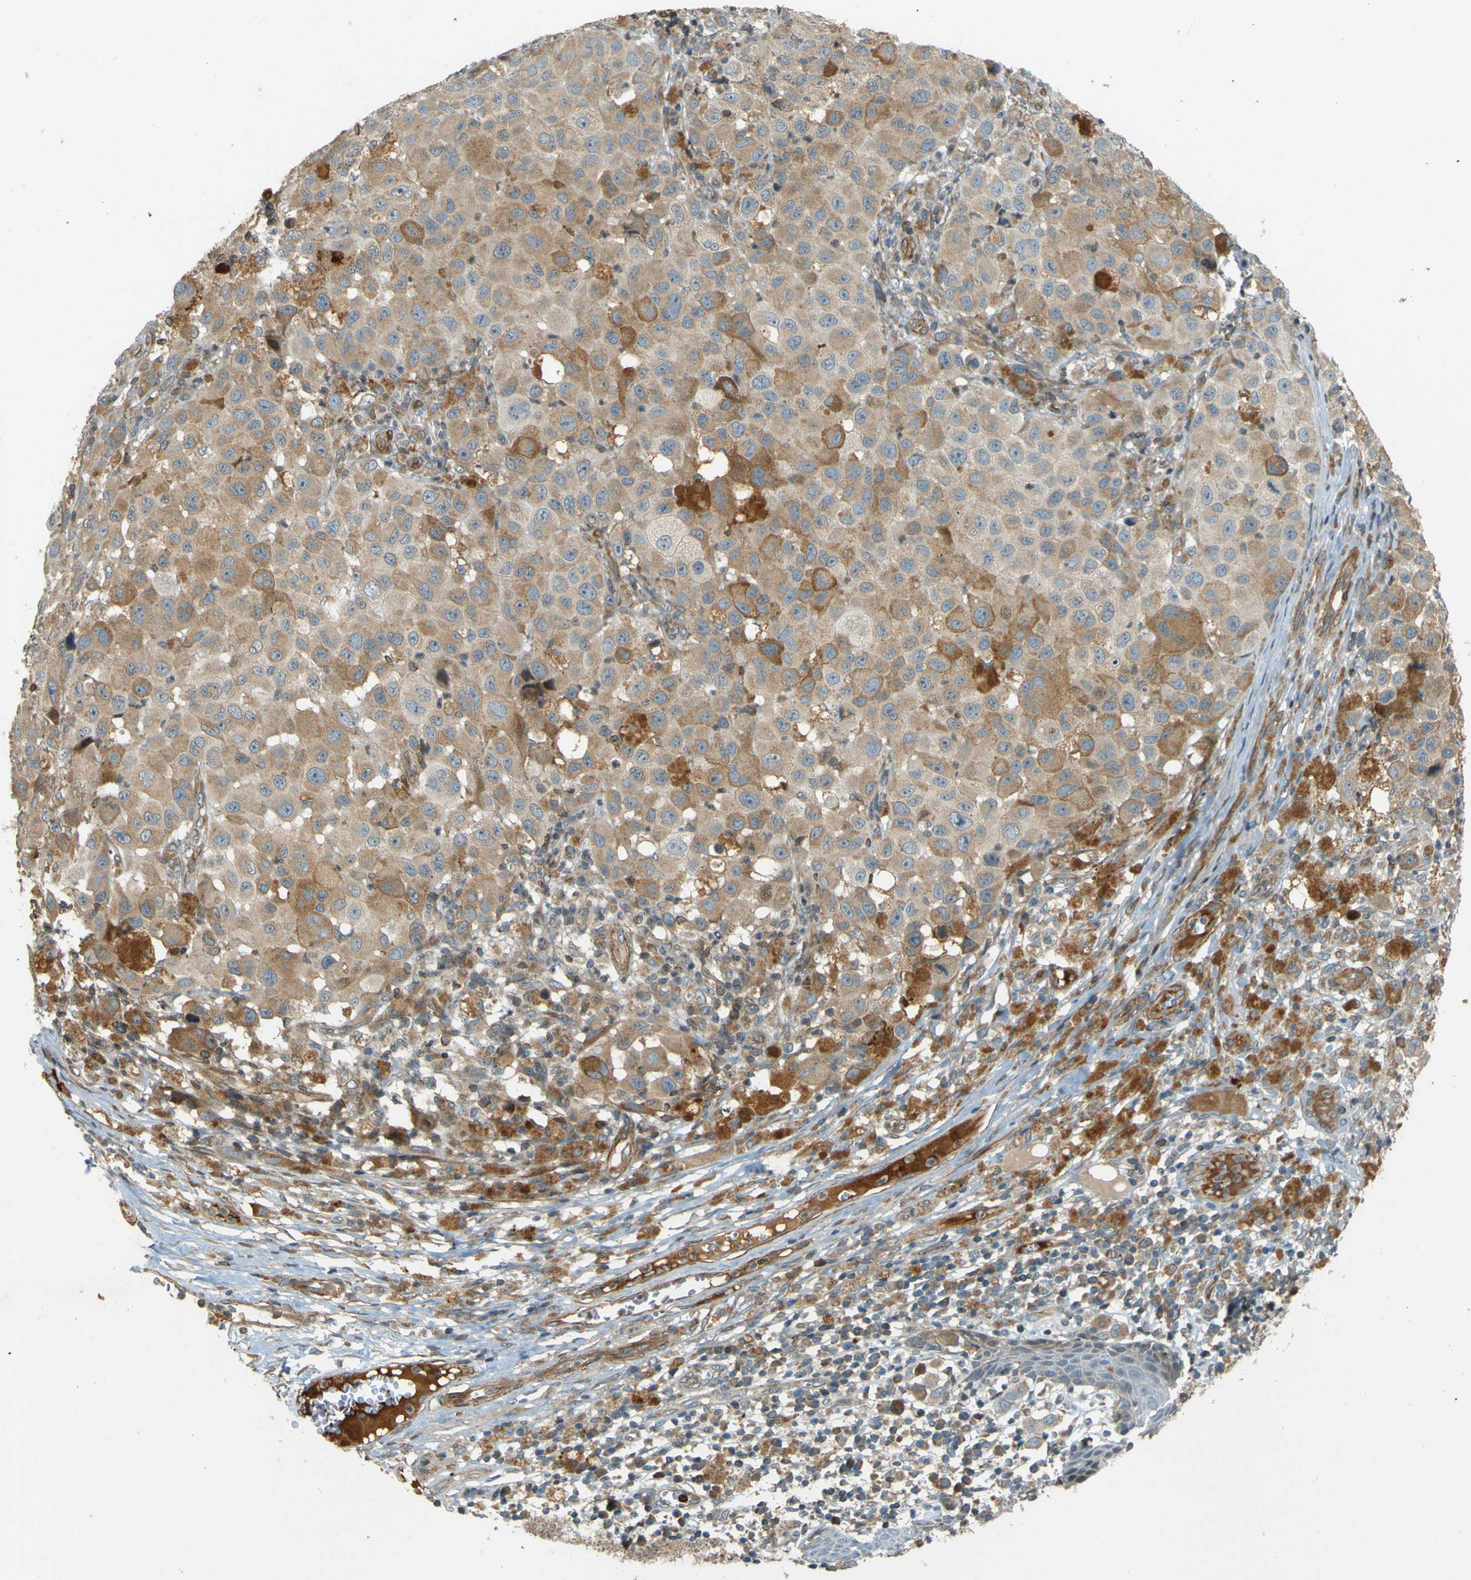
{"staining": {"intensity": "weak", "quantity": ">75%", "location": "cytoplasmic/membranous"}, "tissue": "melanoma", "cell_type": "Tumor cells", "image_type": "cancer", "snomed": [{"axis": "morphology", "description": "Malignant melanoma, NOS"}, {"axis": "topography", "description": "Skin"}], "caption": "Malignant melanoma stained with DAB (3,3'-diaminobenzidine) immunohistochemistry shows low levels of weak cytoplasmic/membranous staining in approximately >75% of tumor cells.", "gene": "LPCAT1", "patient": {"sex": "male", "age": 96}}